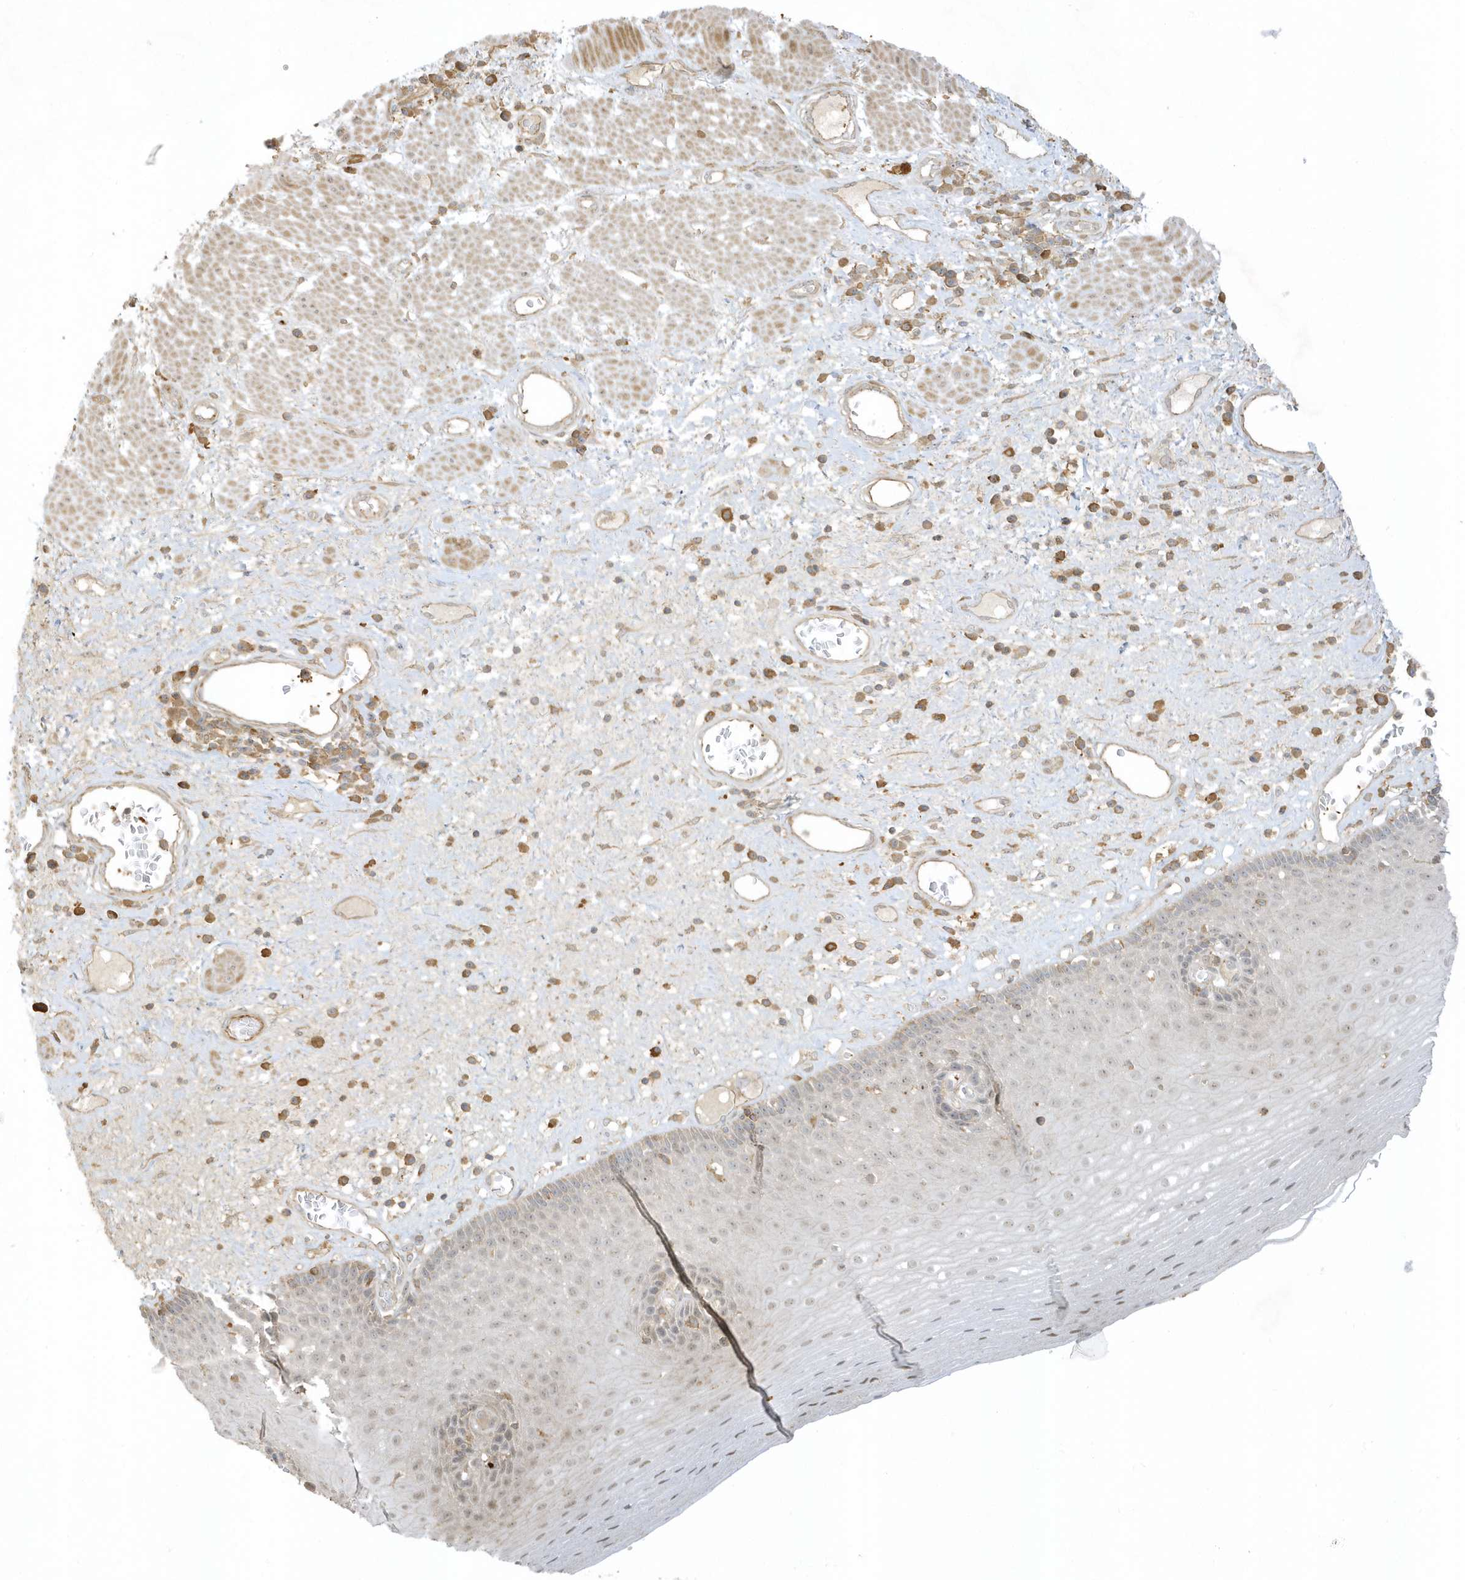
{"staining": {"intensity": "weak", "quantity": "25%-75%", "location": "nuclear"}, "tissue": "esophagus", "cell_type": "Squamous epithelial cells", "image_type": "normal", "snomed": [{"axis": "morphology", "description": "Normal tissue, NOS"}, {"axis": "morphology", "description": "Adenocarcinoma, NOS"}, {"axis": "topography", "description": "Esophagus"}], "caption": "Immunohistochemical staining of benign human esophagus reveals 25%-75% levels of weak nuclear protein staining in about 25%-75% of squamous epithelial cells. (brown staining indicates protein expression, while blue staining denotes nuclei).", "gene": "ZBTB8A", "patient": {"sex": "male", "age": 62}}